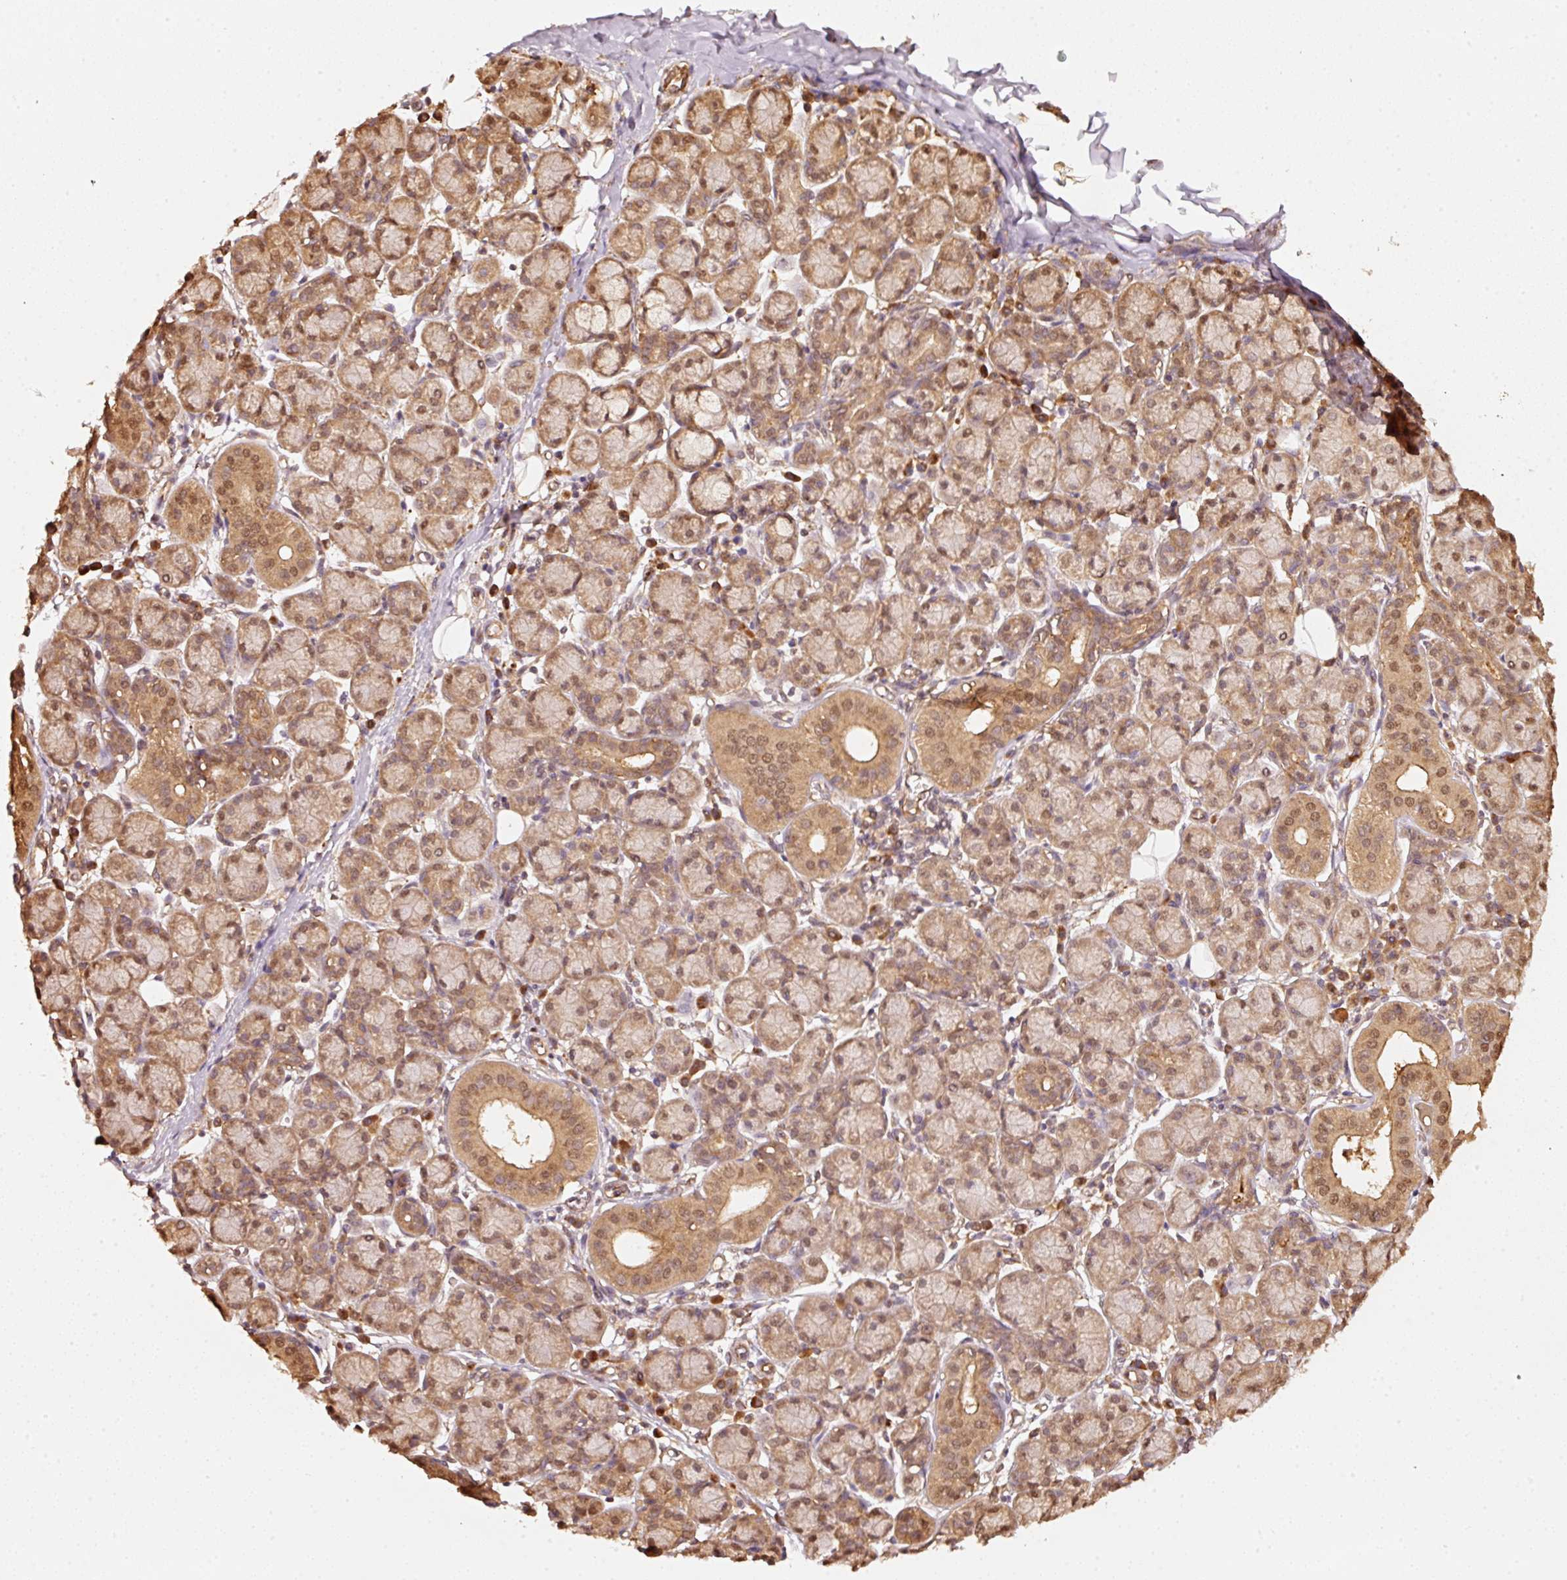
{"staining": {"intensity": "moderate", "quantity": "25%-75%", "location": "cytoplasmic/membranous,nuclear"}, "tissue": "salivary gland", "cell_type": "Glandular cells", "image_type": "normal", "snomed": [{"axis": "morphology", "description": "Normal tissue, NOS"}, {"axis": "morphology", "description": "Inflammation, NOS"}, {"axis": "topography", "description": "Lymph node"}, {"axis": "topography", "description": "Salivary gland"}], "caption": "A photomicrograph showing moderate cytoplasmic/membranous,nuclear expression in about 25%-75% of glandular cells in benign salivary gland, as visualized by brown immunohistochemical staining.", "gene": "STAU1", "patient": {"sex": "male", "age": 3}}